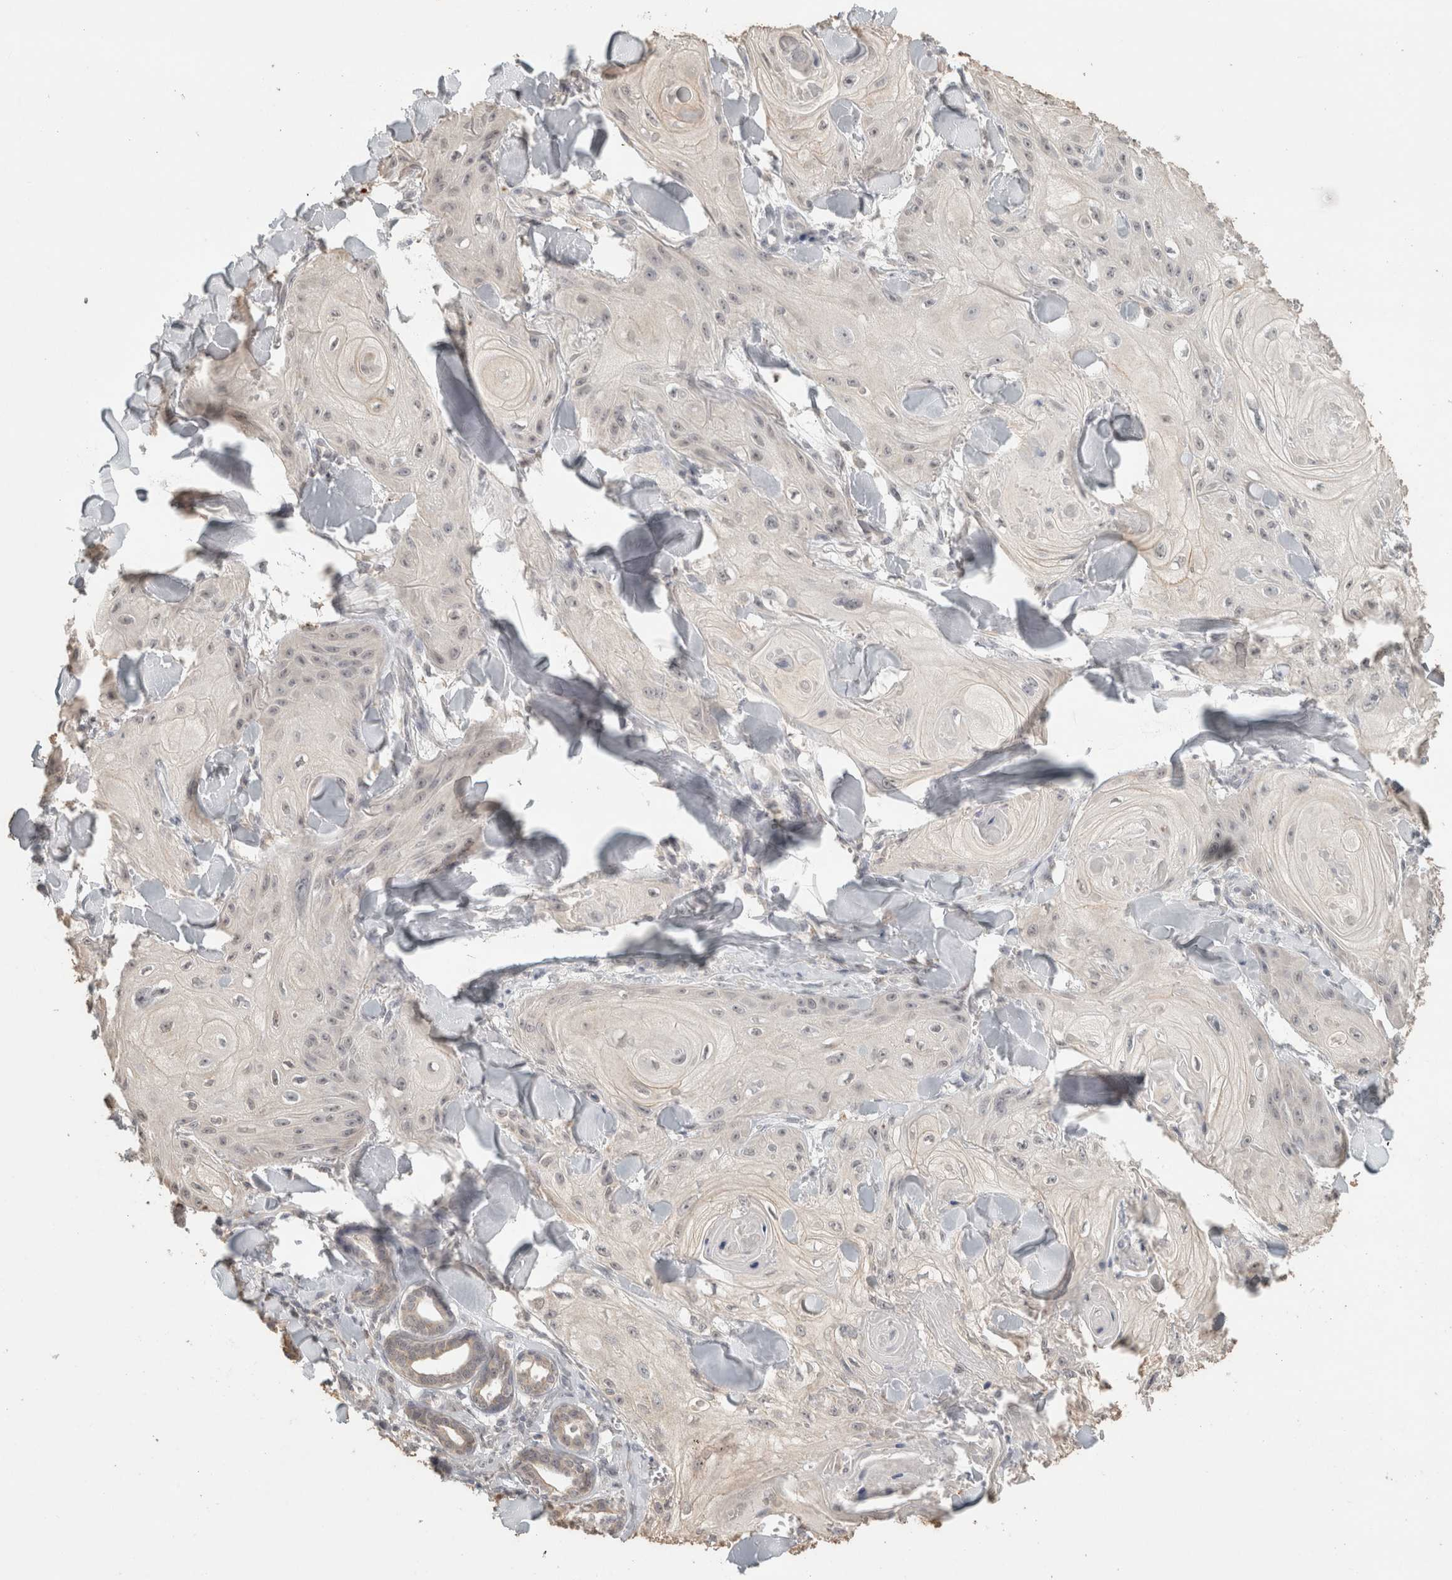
{"staining": {"intensity": "negative", "quantity": "none", "location": "none"}, "tissue": "skin cancer", "cell_type": "Tumor cells", "image_type": "cancer", "snomed": [{"axis": "morphology", "description": "Squamous cell carcinoma, NOS"}, {"axis": "topography", "description": "Skin"}], "caption": "Tumor cells show no significant staining in skin squamous cell carcinoma.", "gene": "TRAT1", "patient": {"sex": "male", "age": 74}}